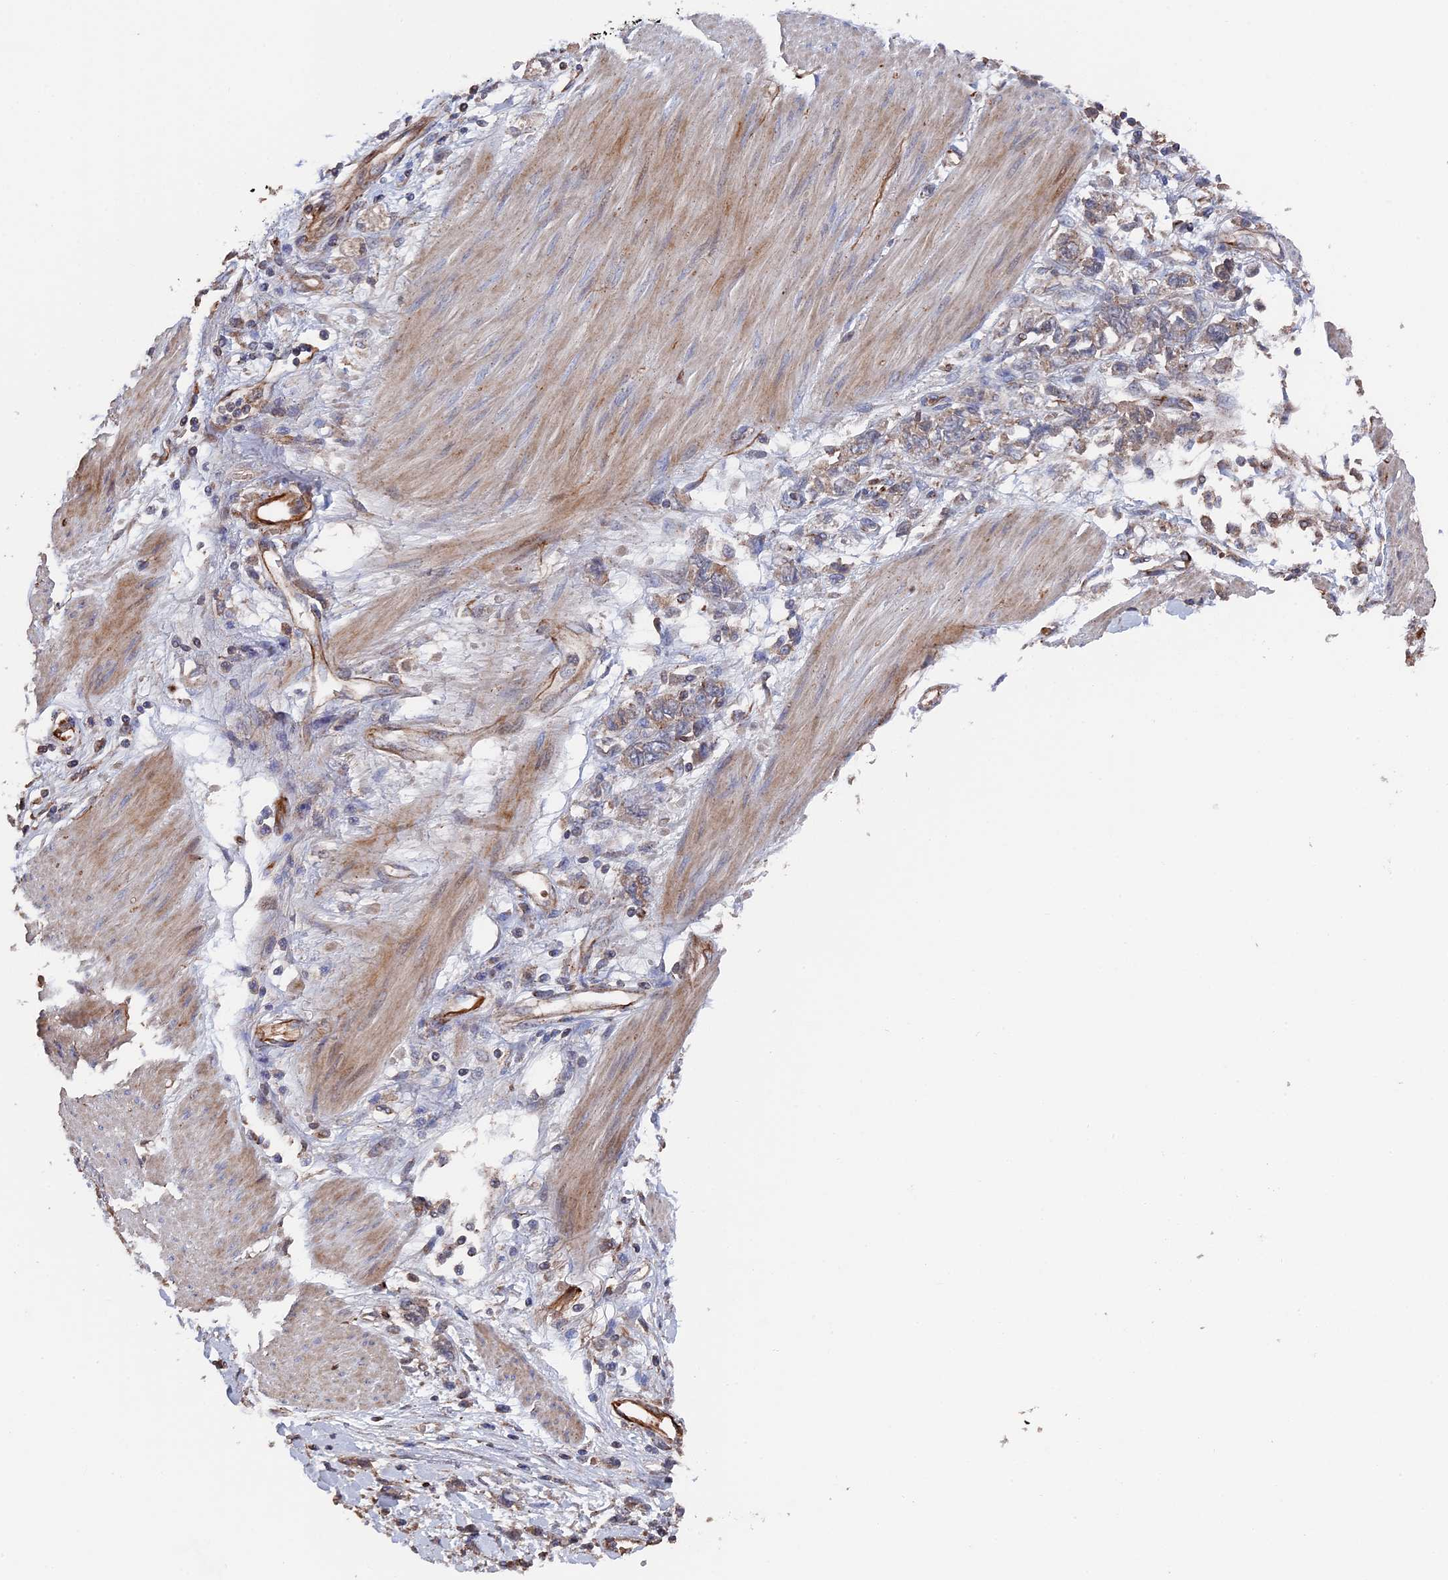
{"staining": {"intensity": "weak", "quantity": "25%-75%", "location": "cytoplasmic/membranous"}, "tissue": "stomach cancer", "cell_type": "Tumor cells", "image_type": "cancer", "snomed": [{"axis": "morphology", "description": "Adenocarcinoma, NOS"}, {"axis": "topography", "description": "Stomach"}], "caption": "A brown stain shows weak cytoplasmic/membranous positivity of a protein in stomach cancer (adenocarcinoma) tumor cells. Using DAB (3,3'-diaminobenzidine) (brown) and hematoxylin (blue) stains, captured at high magnification using brightfield microscopy.", "gene": "SMG9", "patient": {"sex": "female", "age": 76}}